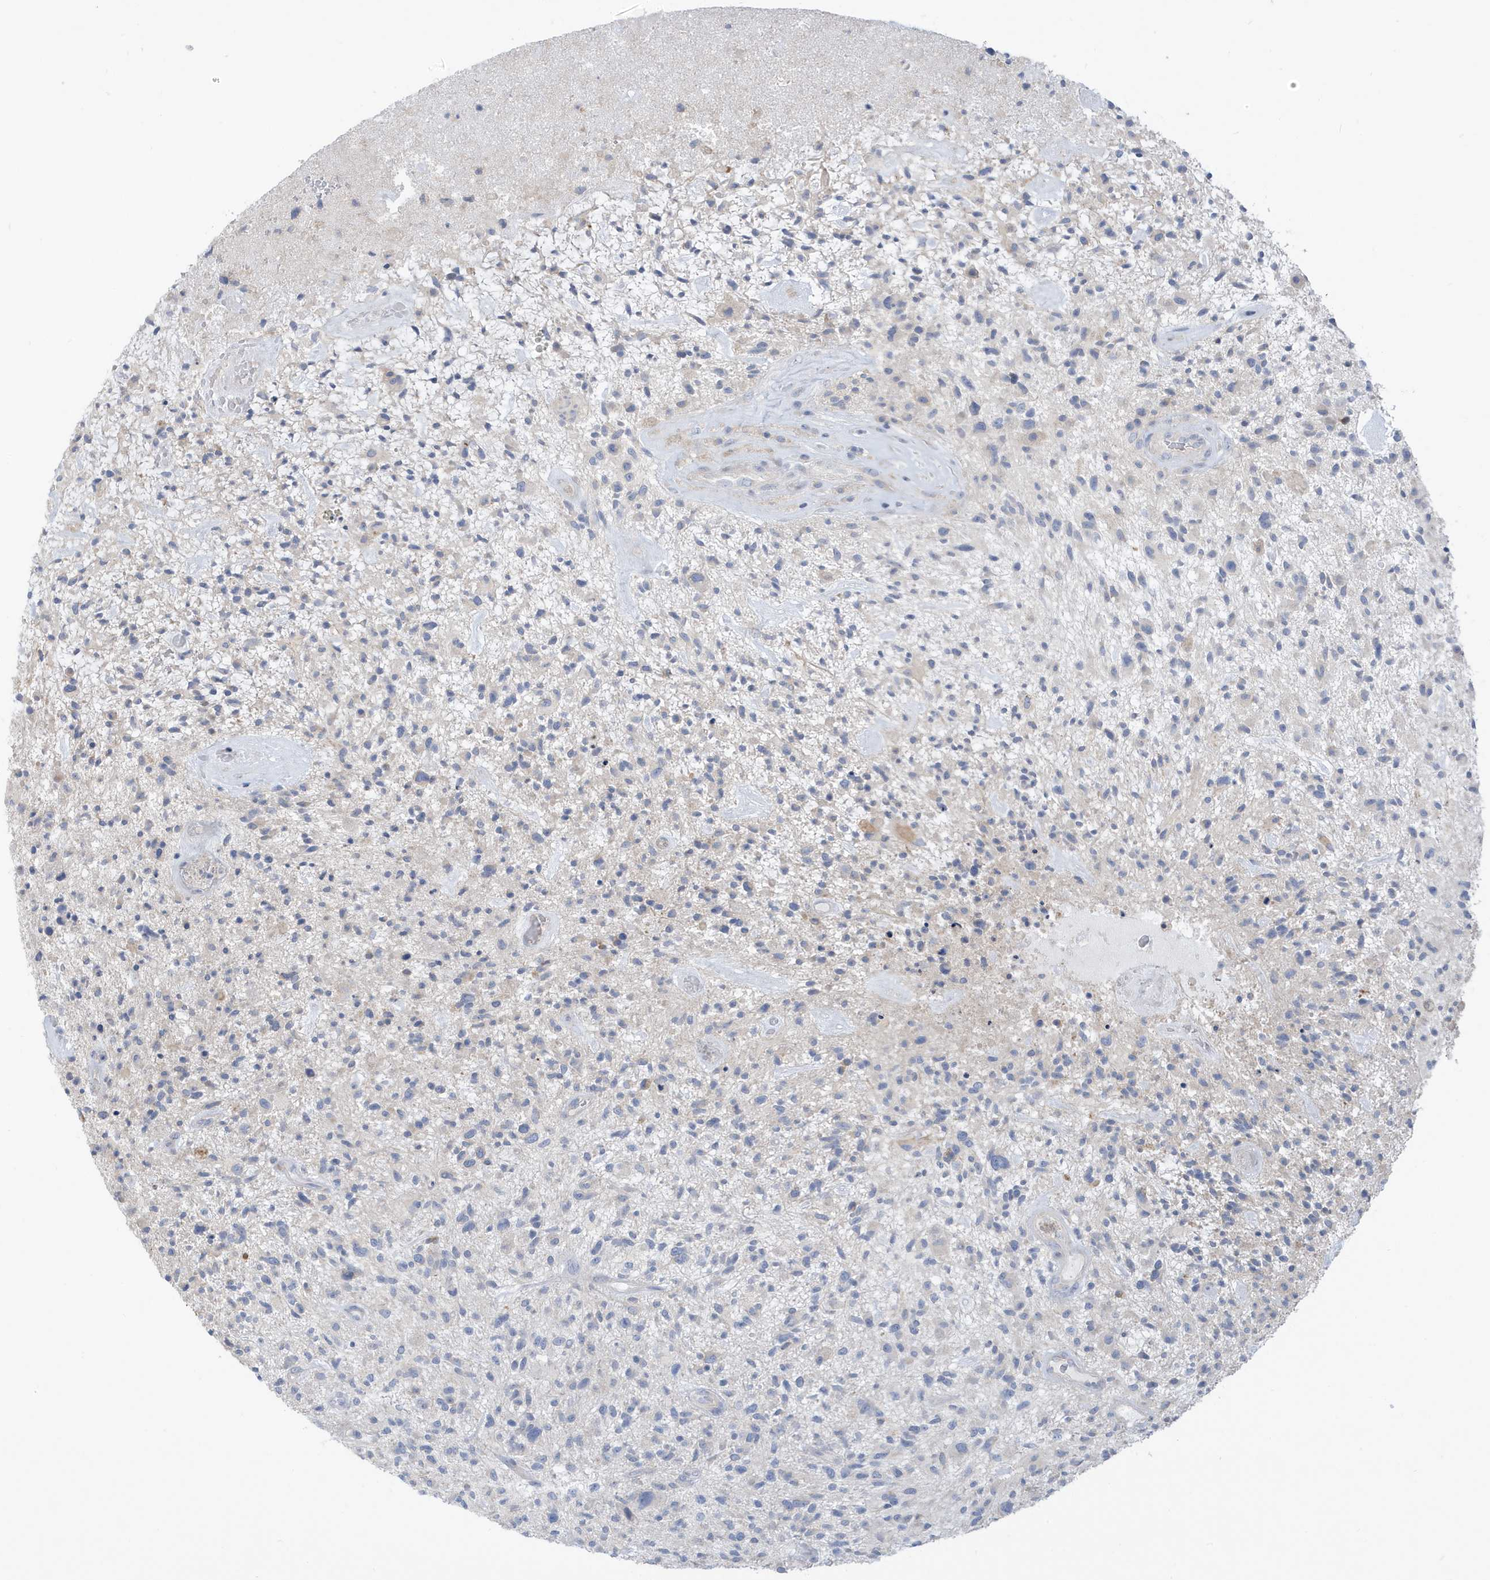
{"staining": {"intensity": "negative", "quantity": "none", "location": "none"}, "tissue": "glioma", "cell_type": "Tumor cells", "image_type": "cancer", "snomed": [{"axis": "morphology", "description": "Glioma, malignant, High grade"}, {"axis": "topography", "description": "Brain"}], "caption": "Immunohistochemistry histopathology image of human glioma stained for a protein (brown), which reveals no positivity in tumor cells.", "gene": "ATP13A5", "patient": {"sex": "male", "age": 47}}